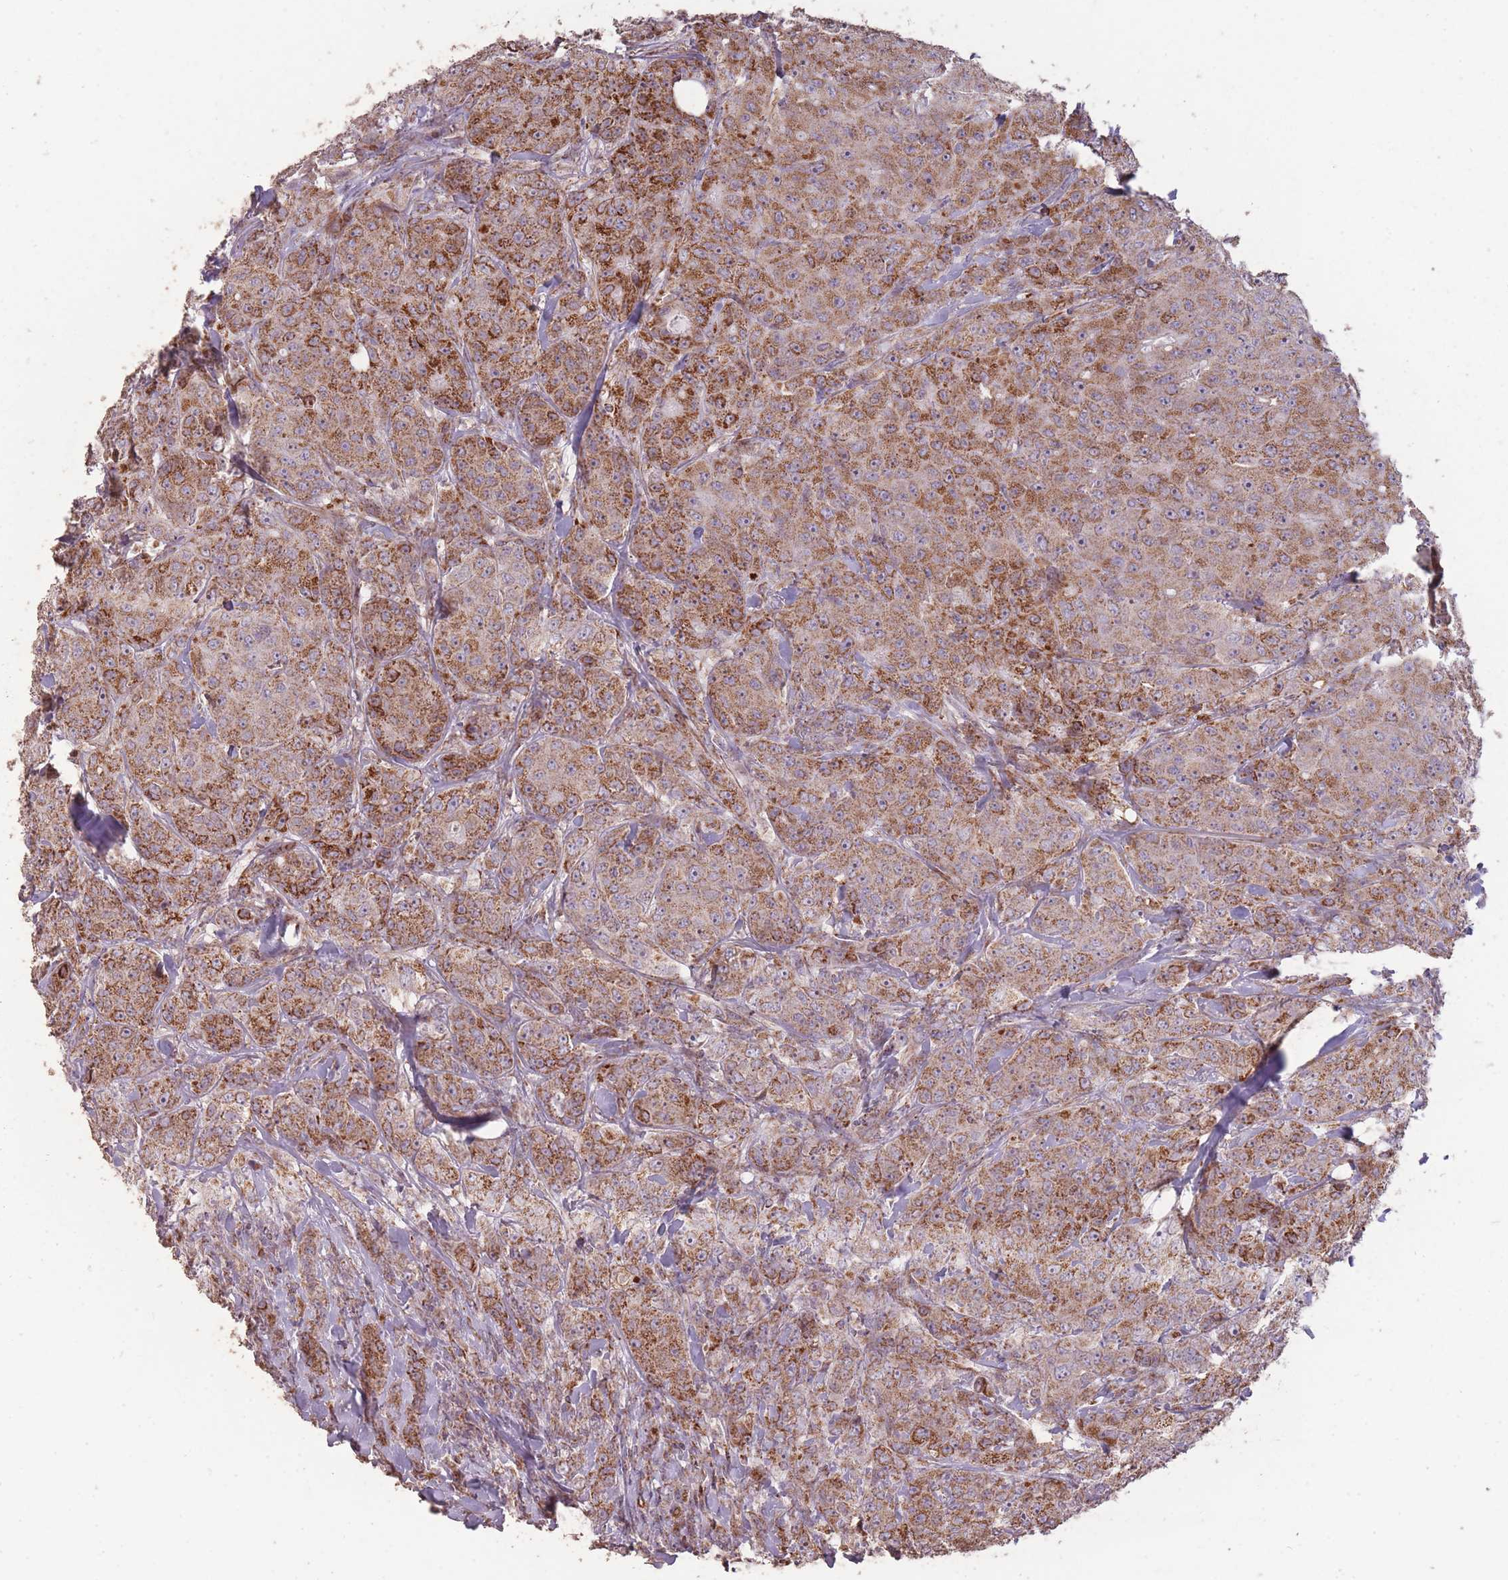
{"staining": {"intensity": "strong", "quantity": "25%-75%", "location": "cytoplasmic/membranous"}, "tissue": "breast cancer", "cell_type": "Tumor cells", "image_type": "cancer", "snomed": [{"axis": "morphology", "description": "Duct carcinoma"}, {"axis": "topography", "description": "Breast"}], "caption": "Breast cancer tissue displays strong cytoplasmic/membranous positivity in approximately 25%-75% of tumor cells, visualized by immunohistochemistry.", "gene": "CNOT8", "patient": {"sex": "female", "age": 43}}